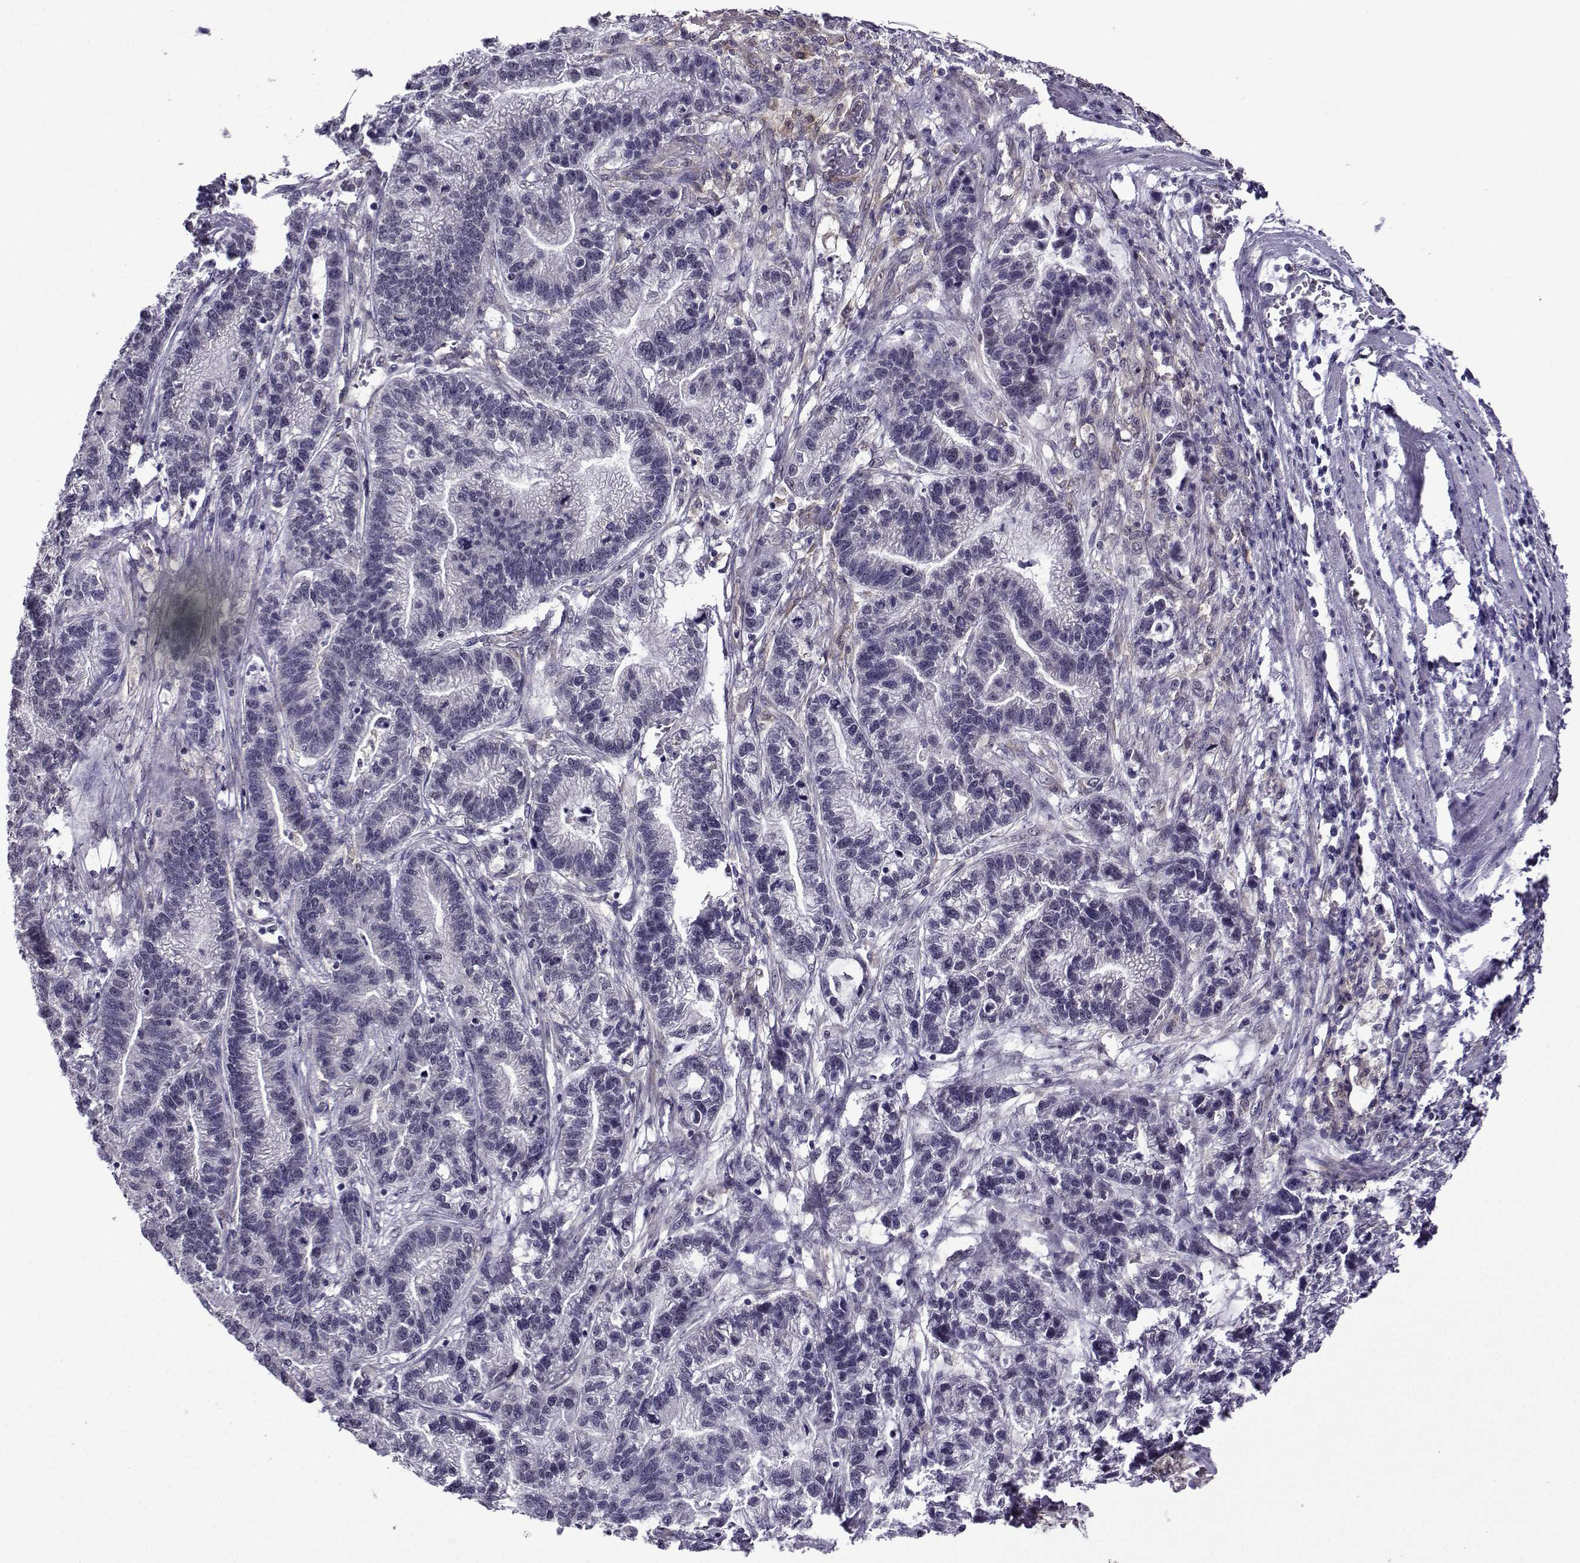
{"staining": {"intensity": "negative", "quantity": "none", "location": "none"}, "tissue": "stomach cancer", "cell_type": "Tumor cells", "image_type": "cancer", "snomed": [{"axis": "morphology", "description": "Adenocarcinoma, NOS"}, {"axis": "topography", "description": "Stomach"}], "caption": "Histopathology image shows no significant protein staining in tumor cells of stomach cancer (adenocarcinoma). (Brightfield microscopy of DAB immunohistochemistry at high magnification).", "gene": "DDX20", "patient": {"sex": "male", "age": 83}}